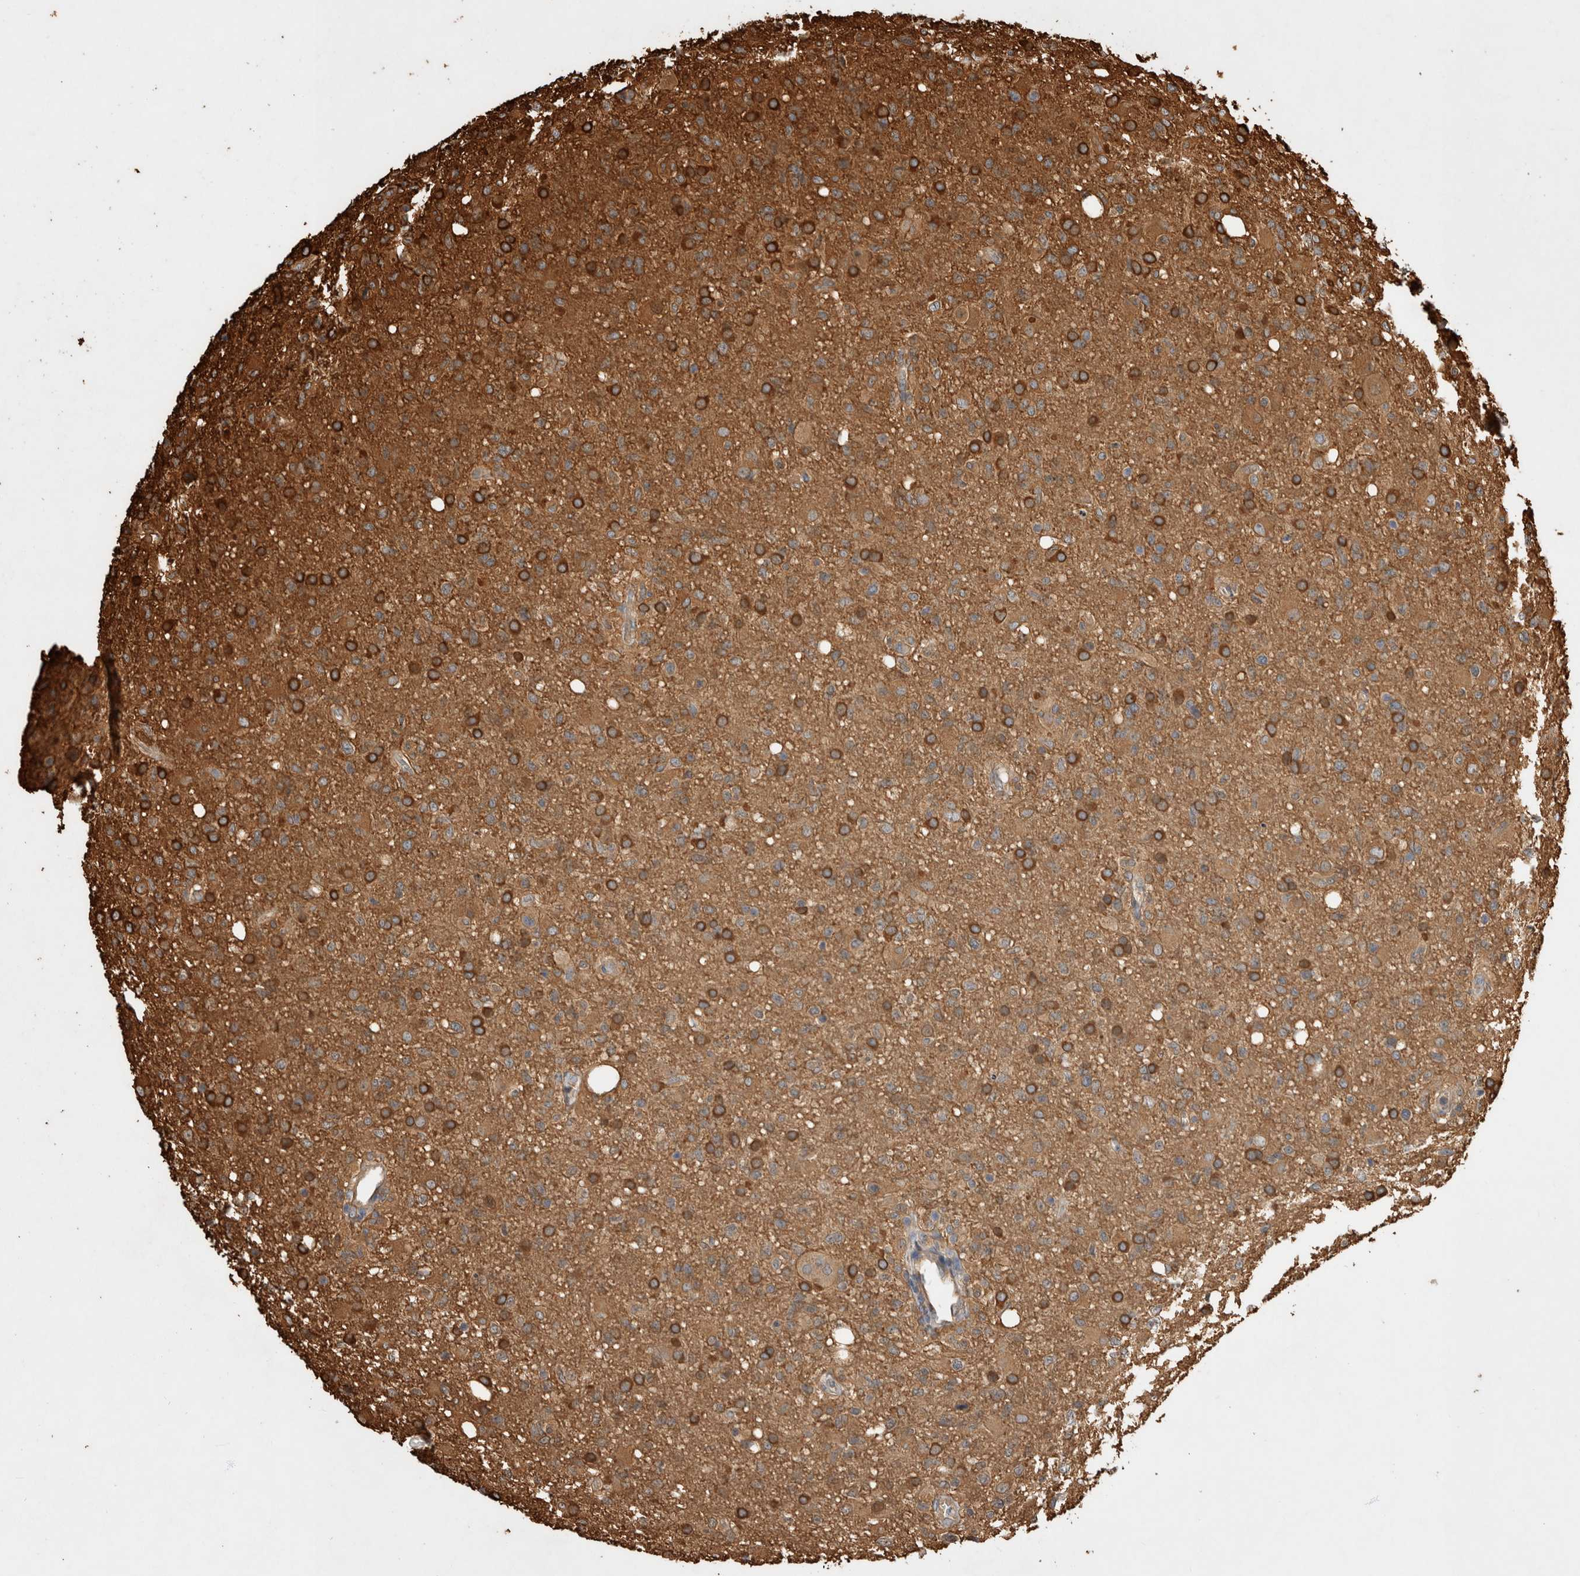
{"staining": {"intensity": "strong", "quantity": "25%-75%", "location": "cytoplasmic/membranous"}, "tissue": "glioma", "cell_type": "Tumor cells", "image_type": "cancer", "snomed": [{"axis": "morphology", "description": "Glioma, malignant, High grade"}, {"axis": "topography", "description": "Brain"}], "caption": "Glioma stained for a protein demonstrates strong cytoplasmic/membranous positivity in tumor cells. Immunohistochemistry (ihc) stains the protein in brown and the nuclei are stained blue.", "gene": "ZNF397", "patient": {"sex": "female", "age": 57}}